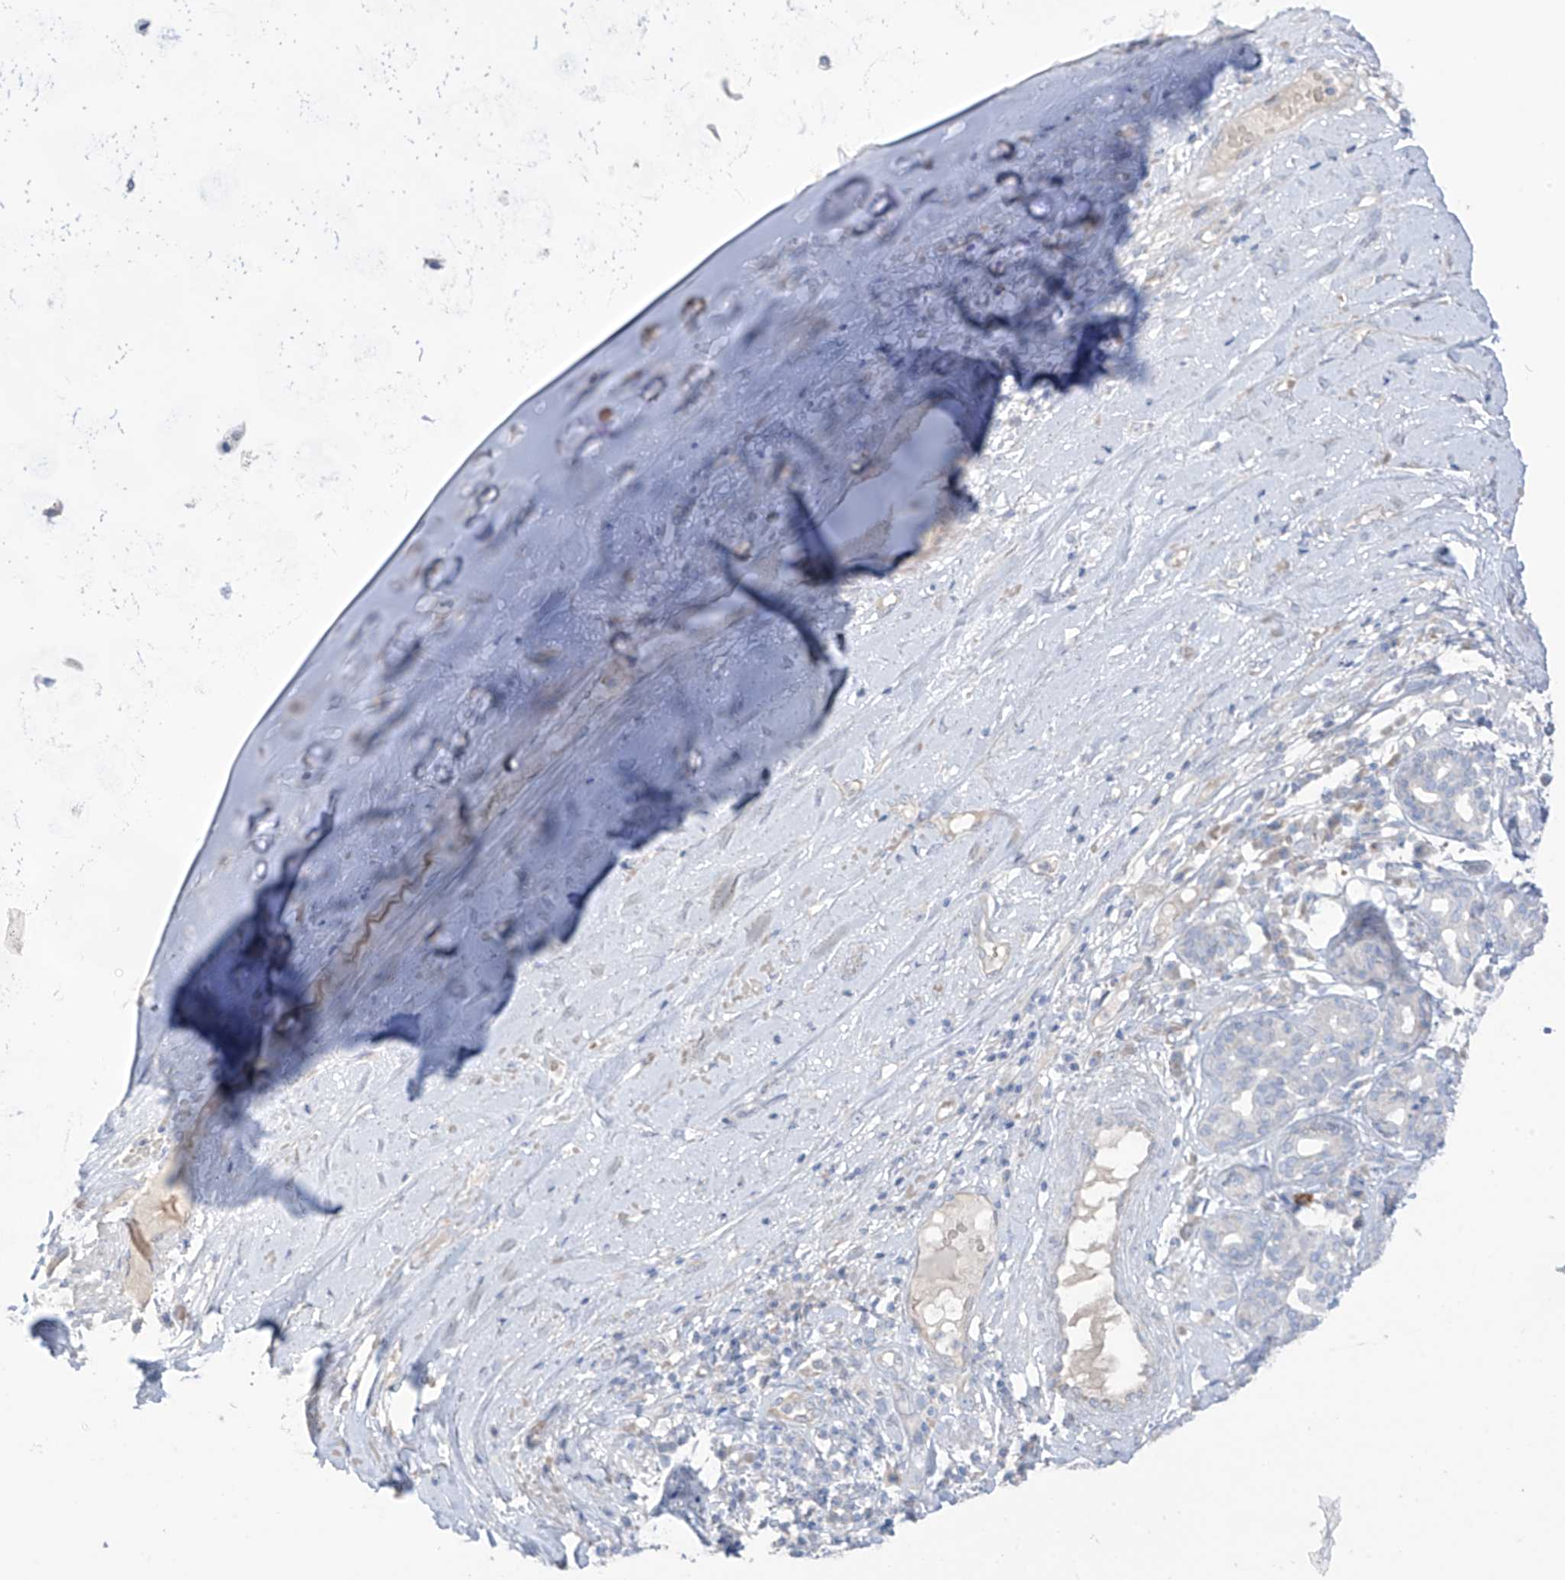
{"staining": {"intensity": "negative", "quantity": "none", "location": "none"}, "tissue": "adipose tissue", "cell_type": "Adipocytes", "image_type": "normal", "snomed": [{"axis": "morphology", "description": "Normal tissue, NOS"}, {"axis": "morphology", "description": "Basal cell carcinoma"}, {"axis": "topography", "description": "Cartilage tissue"}, {"axis": "topography", "description": "Nasopharynx"}, {"axis": "topography", "description": "Oral tissue"}], "caption": "This is a histopathology image of IHC staining of unremarkable adipose tissue, which shows no staining in adipocytes.", "gene": "ASPRV1", "patient": {"sex": "female", "age": 77}}